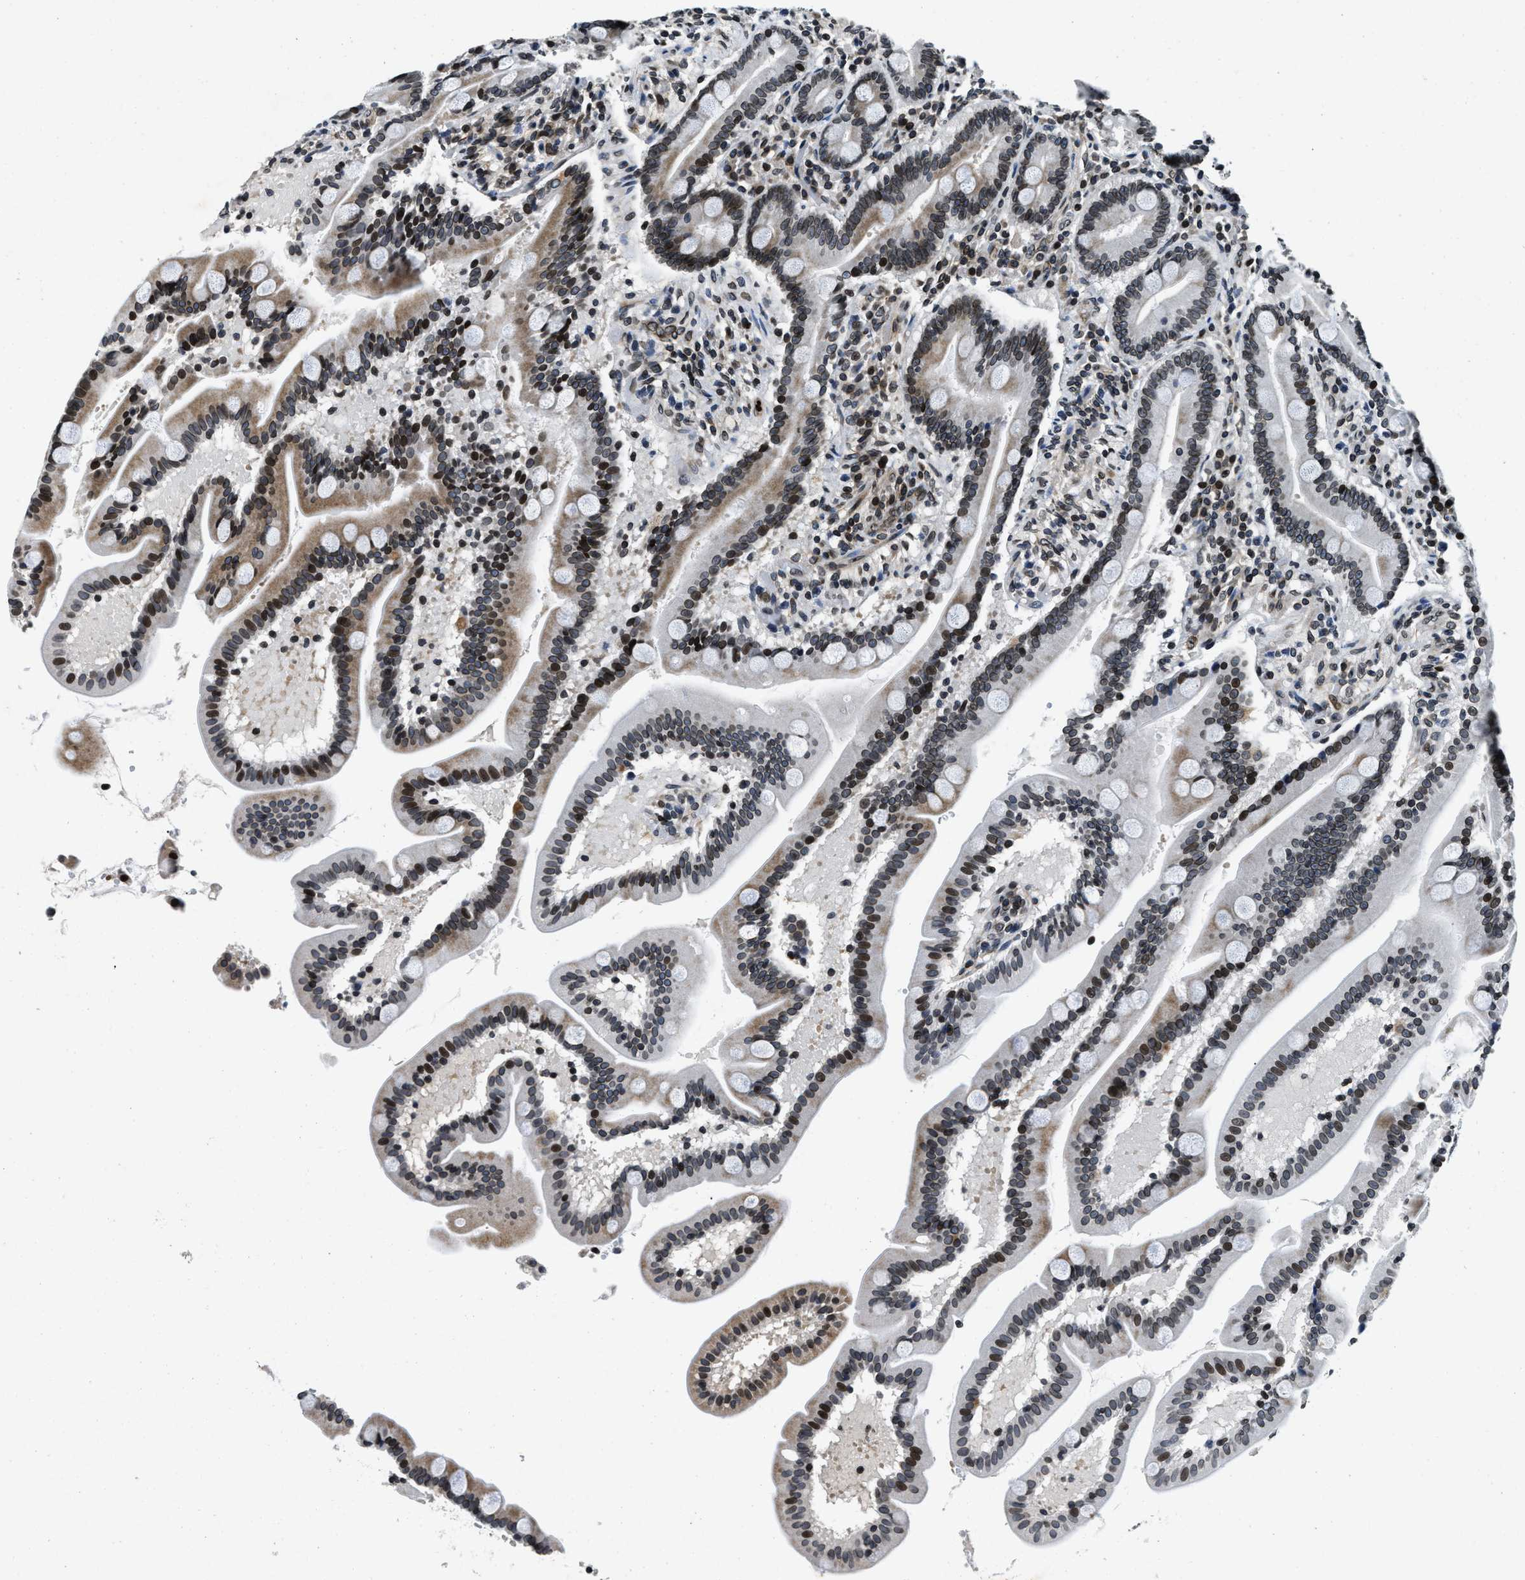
{"staining": {"intensity": "moderate", "quantity": ">75%", "location": "cytoplasmic/membranous,nuclear"}, "tissue": "duodenum", "cell_type": "Glandular cells", "image_type": "normal", "snomed": [{"axis": "morphology", "description": "Normal tissue, NOS"}, {"axis": "topography", "description": "Duodenum"}], "caption": "This histopathology image exhibits IHC staining of benign duodenum, with medium moderate cytoplasmic/membranous,nuclear expression in about >75% of glandular cells.", "gene": "ZC3HC1", "patient": {"sex": "male", "age": 54}}